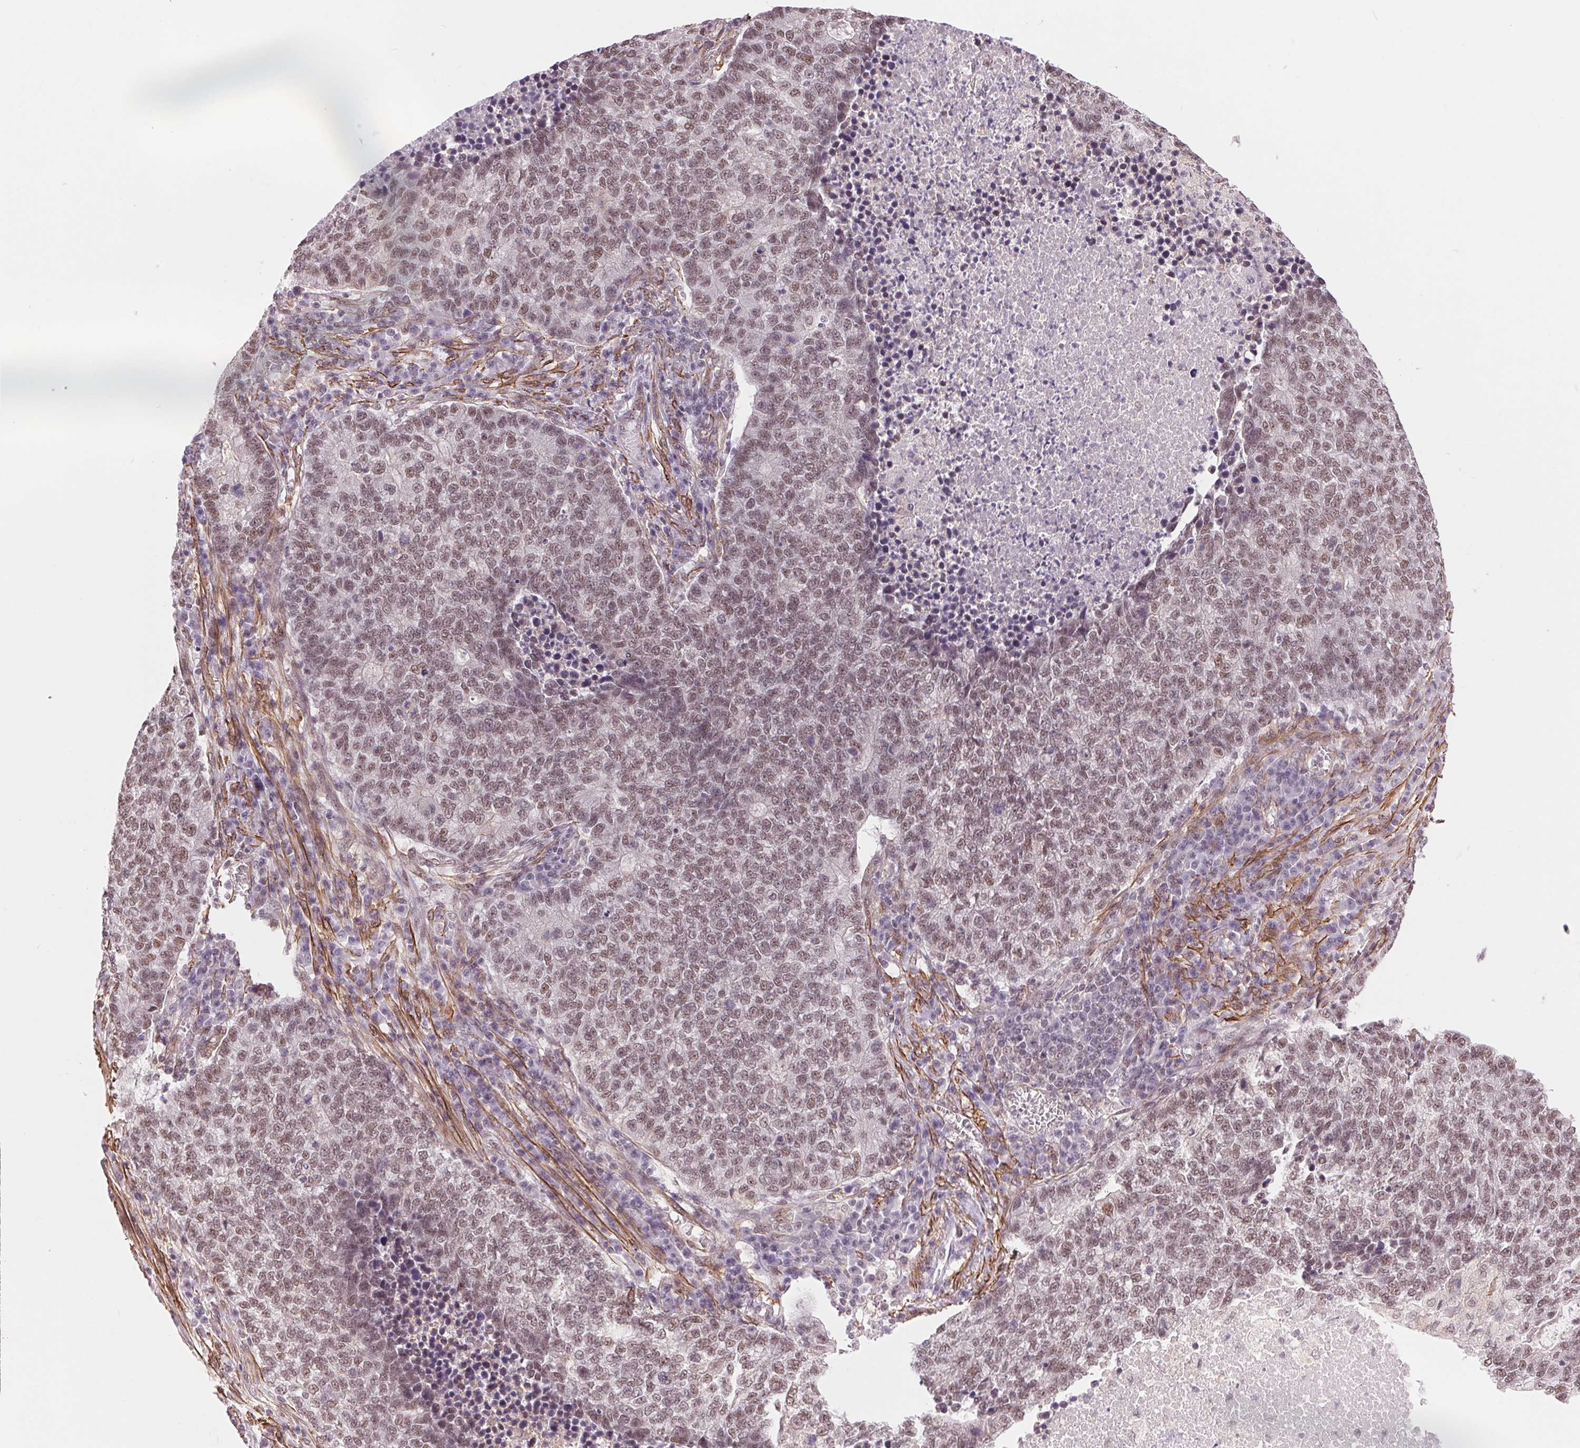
{"staining": {"intensity": "moderate", "quantity": ">75%", "location": "nuclear"}, "tissue": "lung cancer", "cell_type": "Tumor cells", "image_type": "cancer", "snomed": [{"axis": "morphology", "description": "Adenocarcinoma, NOS"}, {"axis": "topography", "description": "Lung"}], "caption": "Adenocarcinoma (lung) was stained to show a protein in brown. There is medium levels of moderate nuclear positivity in approximately >75% of tumor cells. Nuclei are stained in blue.", "gene": "BCAT1", "patient": {"sex": "male", "age": 57}}